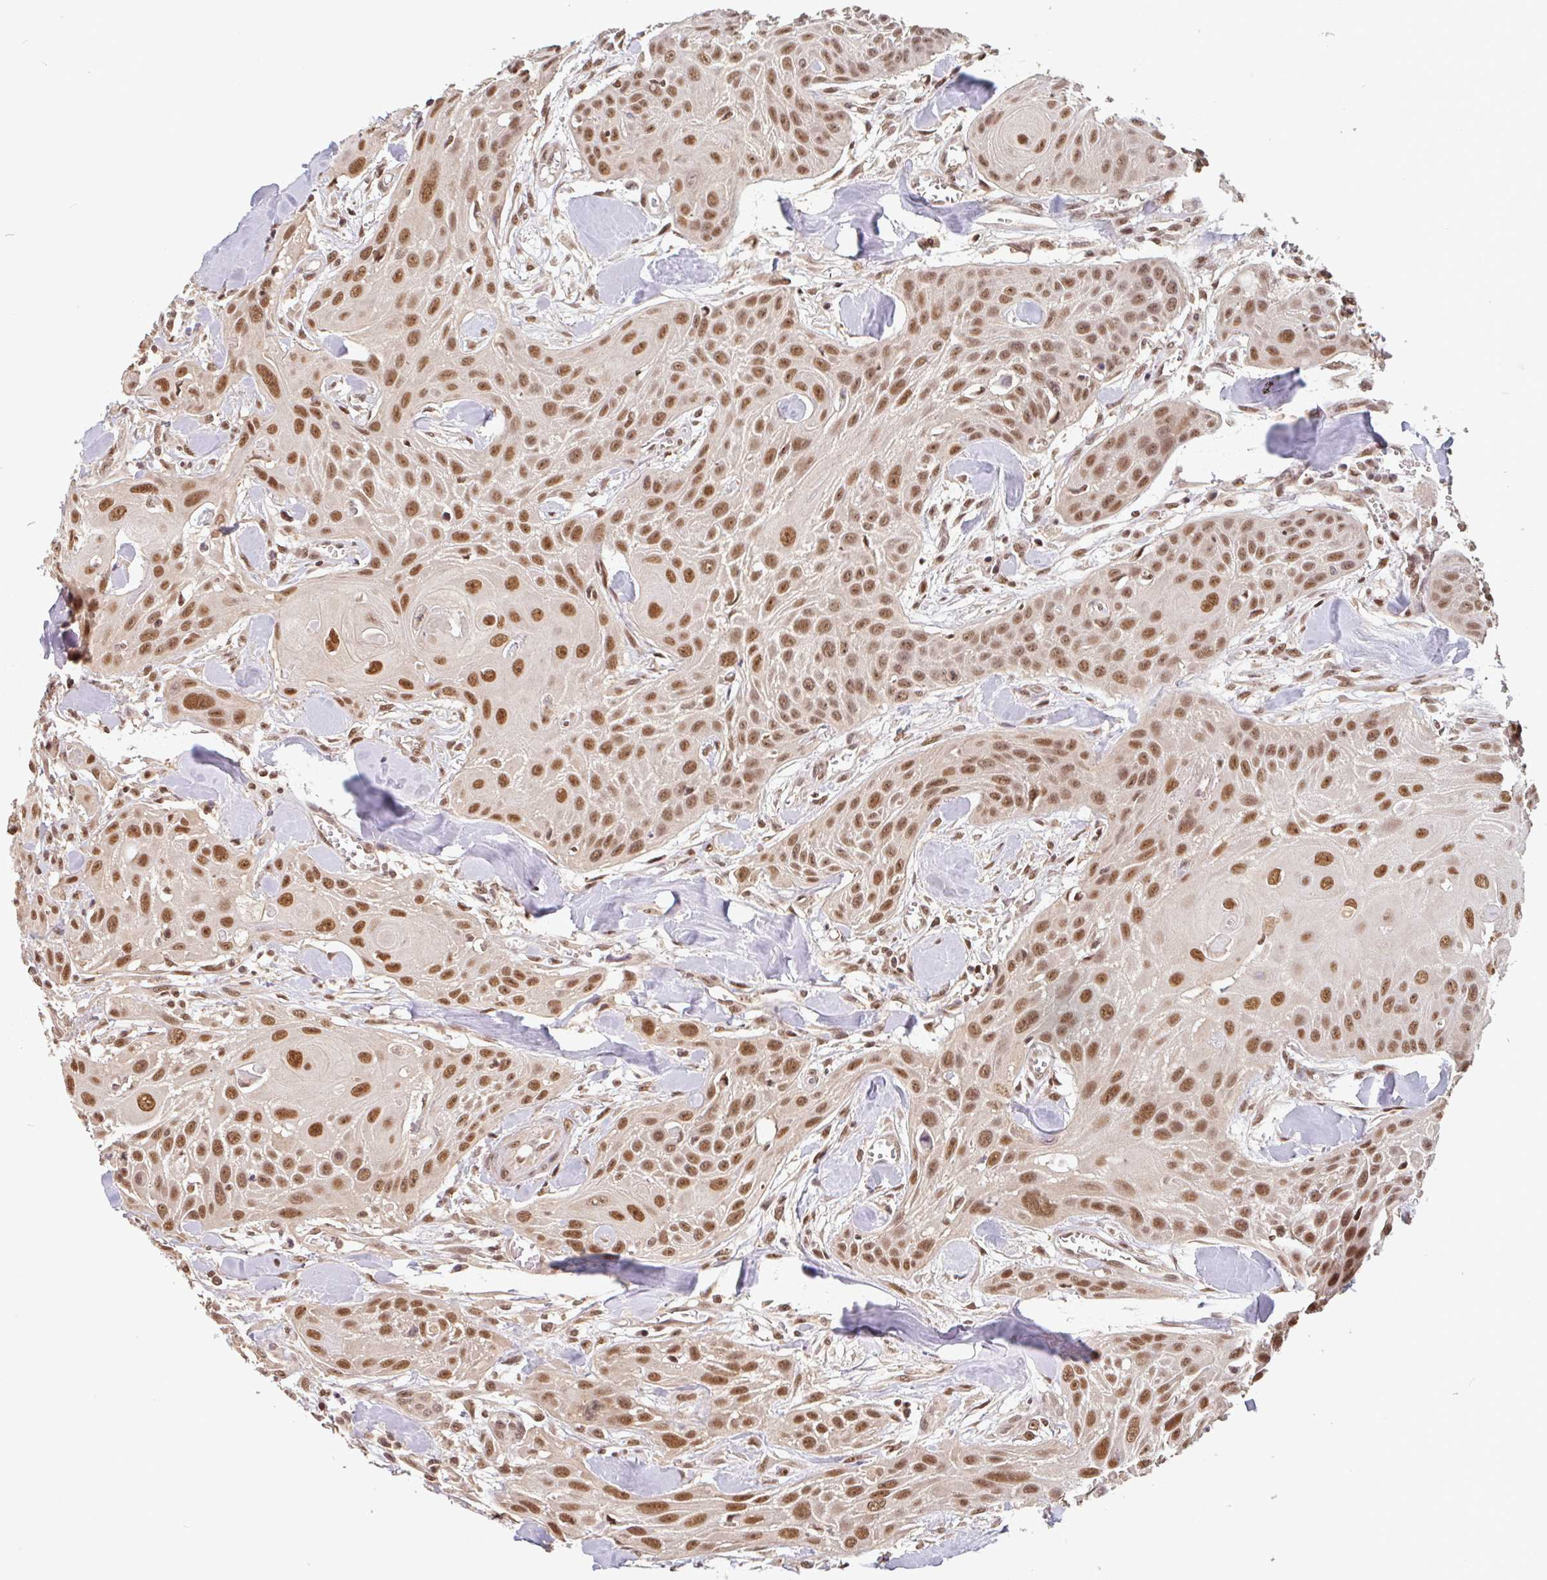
{"staining": {"intensity": "moderate", "quantity": ">75%", "location": "nuclear"}, "tissue": "head and neck cancer", "cell_type": "Tumor cells", "image_type": "cancer", "snomed": [{"axis": "morphology", "description": "Squamous cell carcinoma, NOS"}, {"axis": "topography", "description": "Lymph node"}, {"axis": "topography", "description": "Salivary gland"}, {"axis": "topography", "description": "Head-Neck"}], "caption": "A brown stain highlights moderate nuclear expression of a protein in squamous cell carcinoma (head and neck) tumor cells.", "gene": "DR1", "patient": {"sex": "female", "age": 74}}